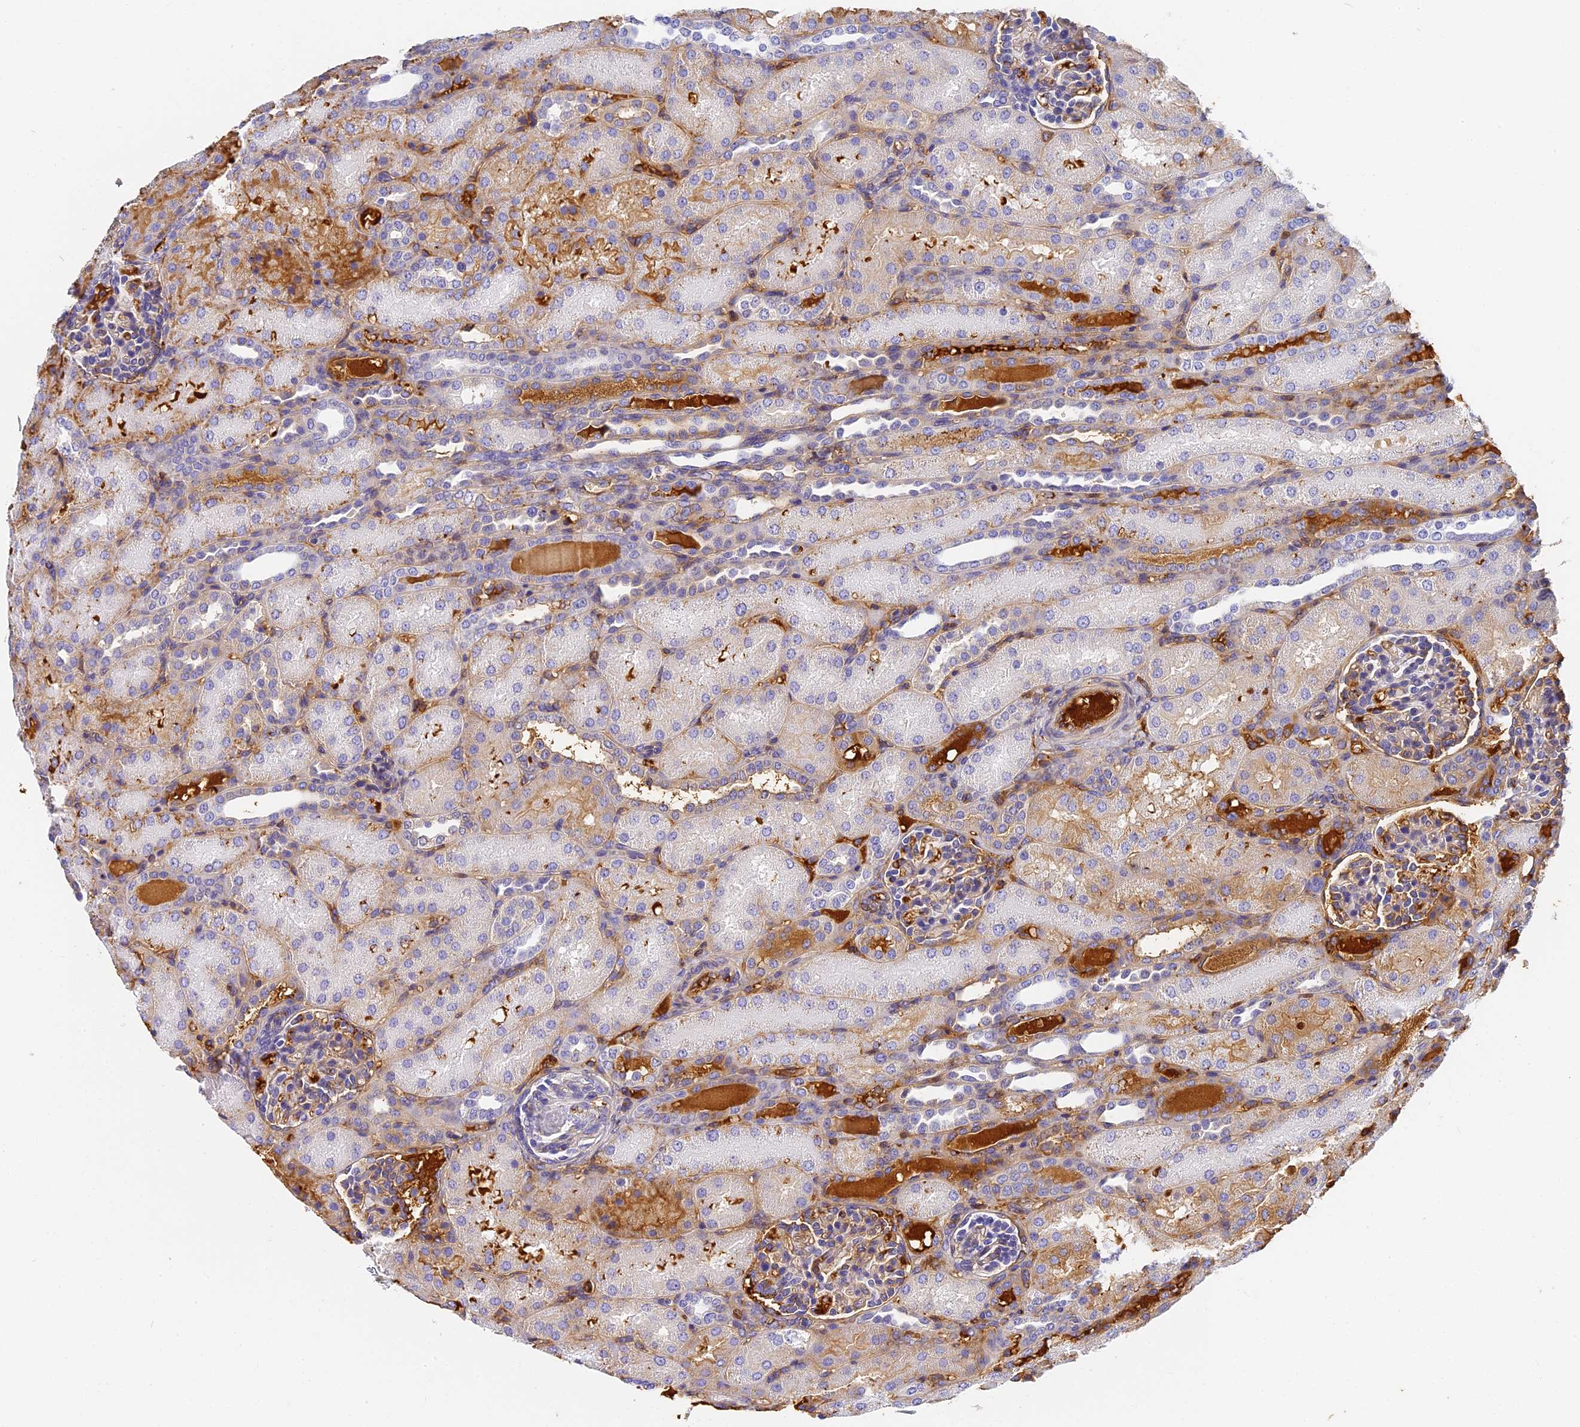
{"staining": {"intensity": "moderate", "quantity": "<25%", "location": "cytoplasmic/membranous"}, "tissue": "kidney", "cell_type": "Cells in glomeruli", "image_type": "normal", "snomed": [{"axis": "morphology", "description": "Normal tissue, NOS"}, {"axis": "topography", "description": "Kidney"}], "caption": "DAB immunohistochemical staining of benign human kidney displays moderate cytoplasmic/membranous protein expression in approximately <25% of cells in glomeruli.", "gene": "ITIH1", "patient": {"sex": "male", "age": 1}}